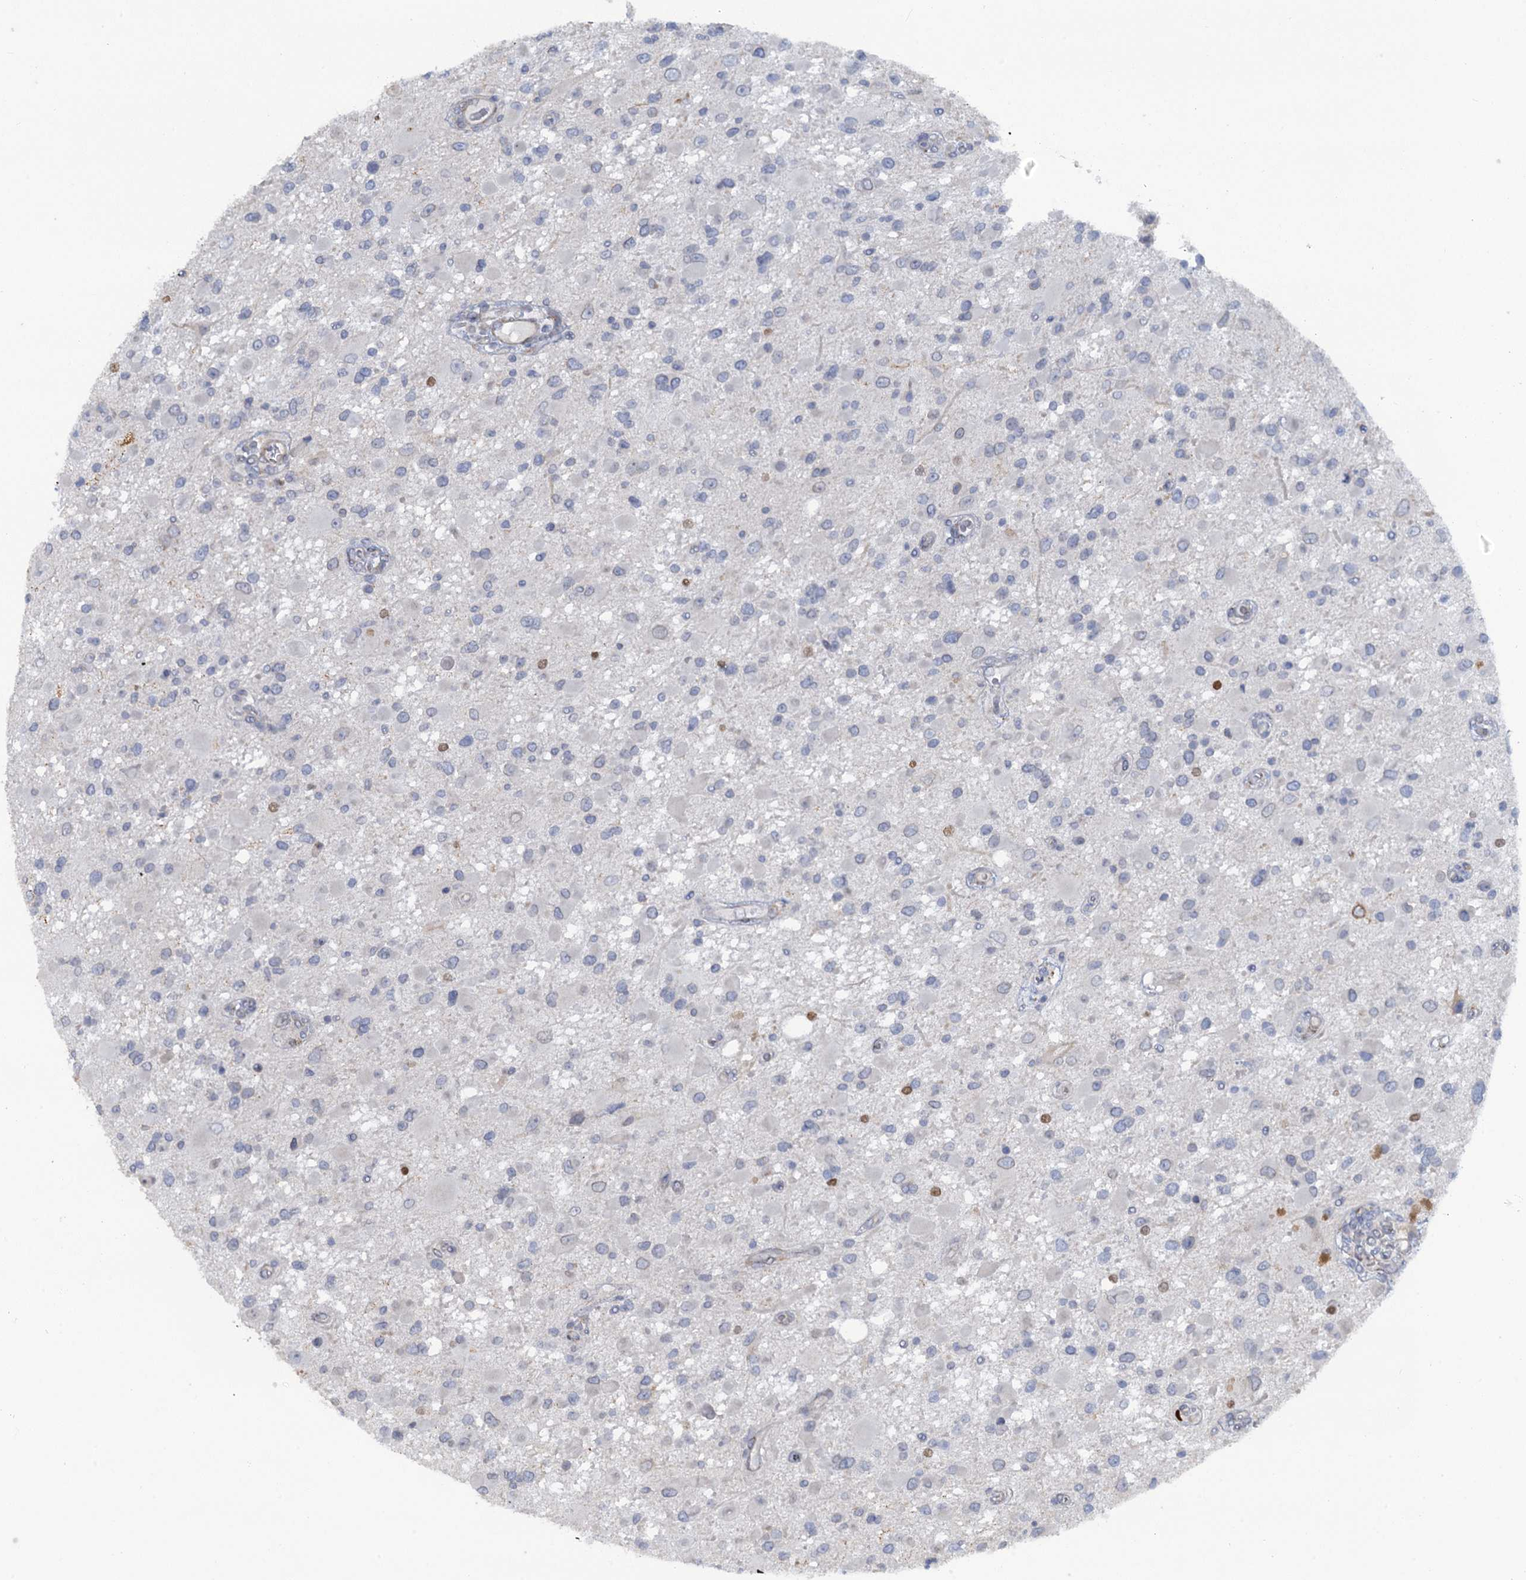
{"staining": {"intensity": "negative", "quantity": "none", "location": "none"}, "tissue": "glioma", "cell_type": "Tumor cells", "image_type": "cancer", "snomed": [{"axis": "morphology", "description": "Glioma, malignant, High grade"}, {"axis": "topography", "description": "Brain"}], "caption": "Glioma stained for a protein using IHC demonstrates no expression tumor cells.", "gene": "POGLUT3", "patient": {"sex": "male", "age": 53}}